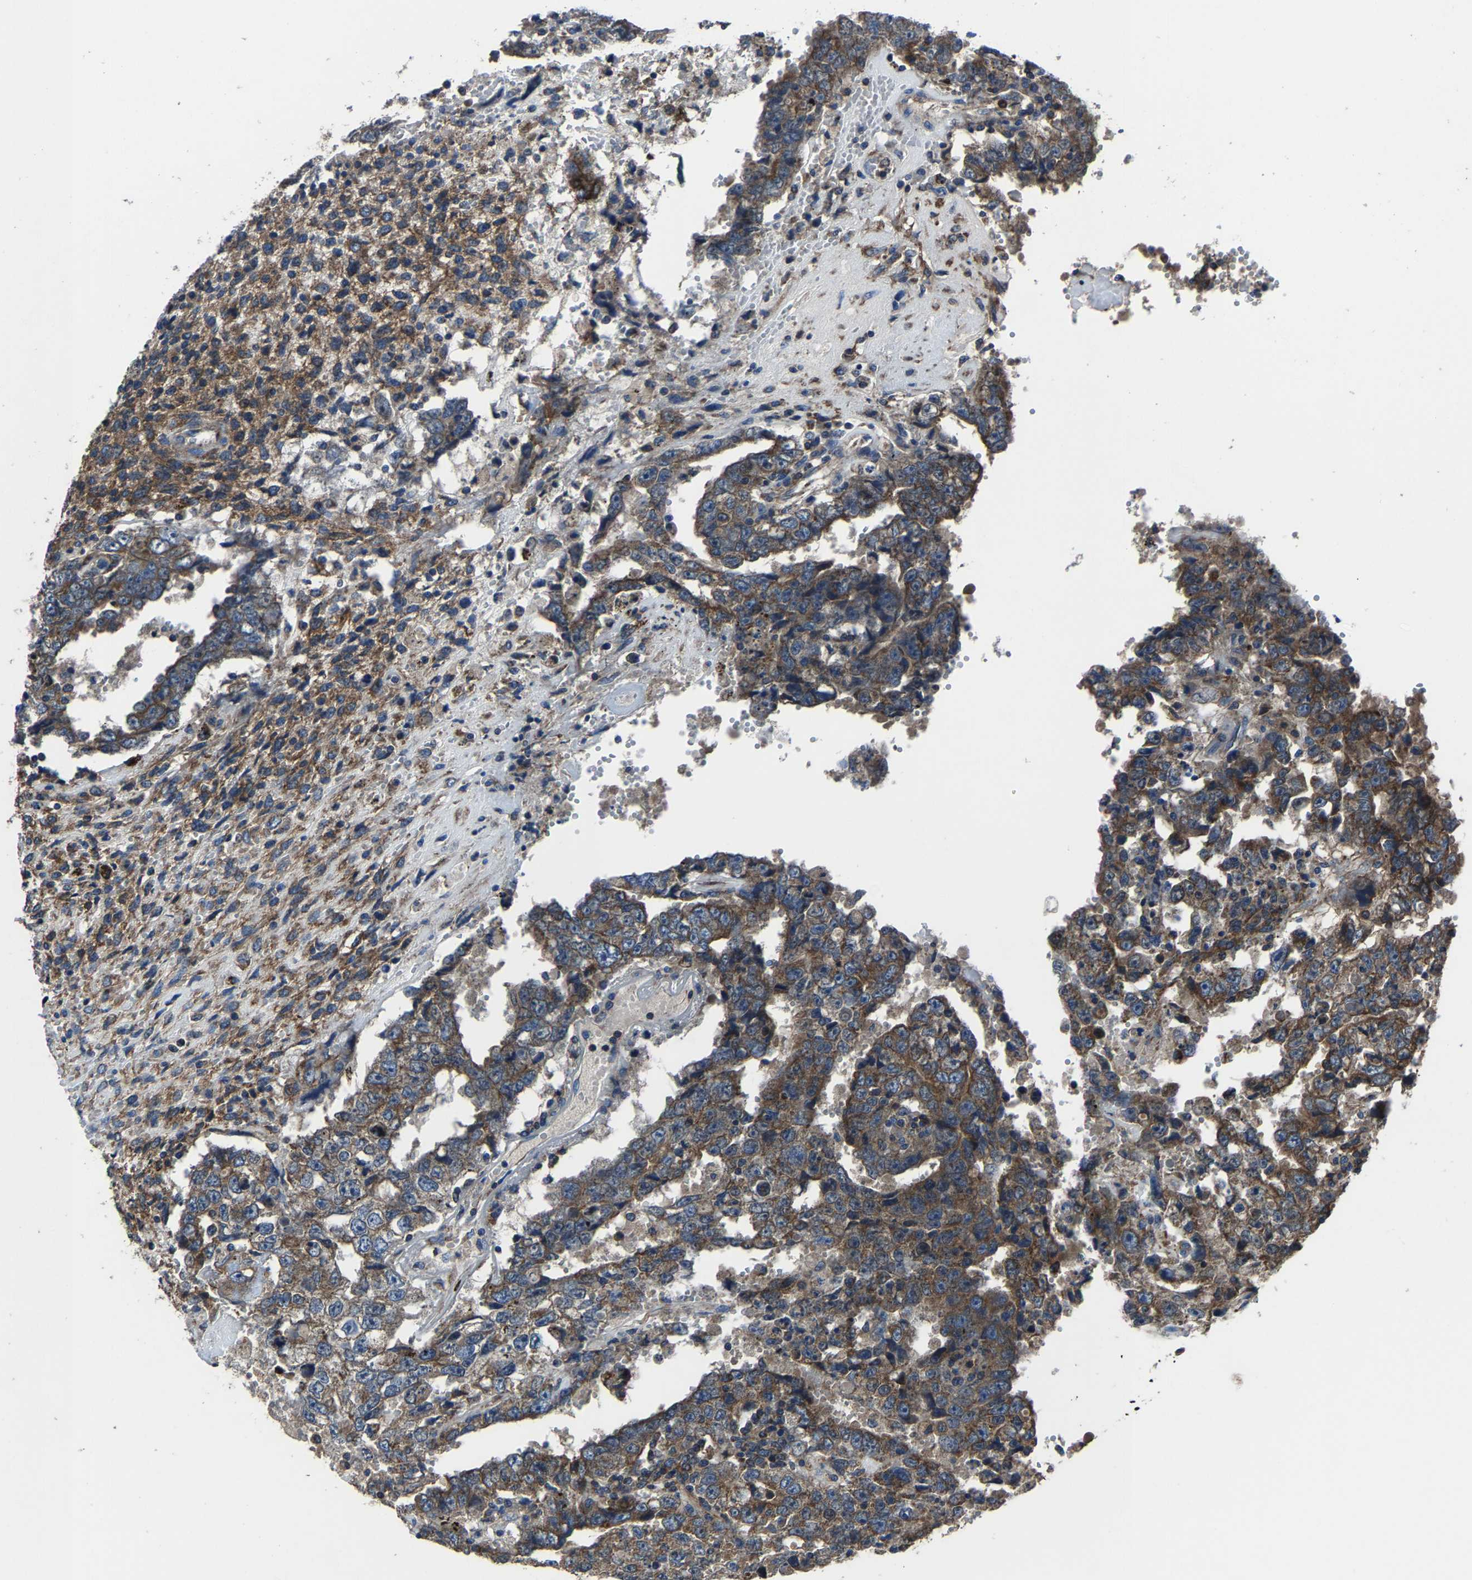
{"staining": {"intensity": "moderate", "quantity": ">75%", "location": "cytoplasmic/membranous"}, "tissue": "testis cancer", "cell_type": "Tumor cells", "image_type": "cancer", "snomed": [{"axis": "morphology", "description": "Carcinoma, Embryonal, NOS"}, {"axis": "topography", "description": "Testis"}], "caption": "Immunohistochemical staining of human testis embryonal carcinoma reveals moderate cytoplasmic/membranous protein positivity in about >75% of tumor cells. (DAB = brown stain, brightfield microscopy at high magnification).", "gene": "KIAA1958", "patient": {"sex": "male", "age": 26}}